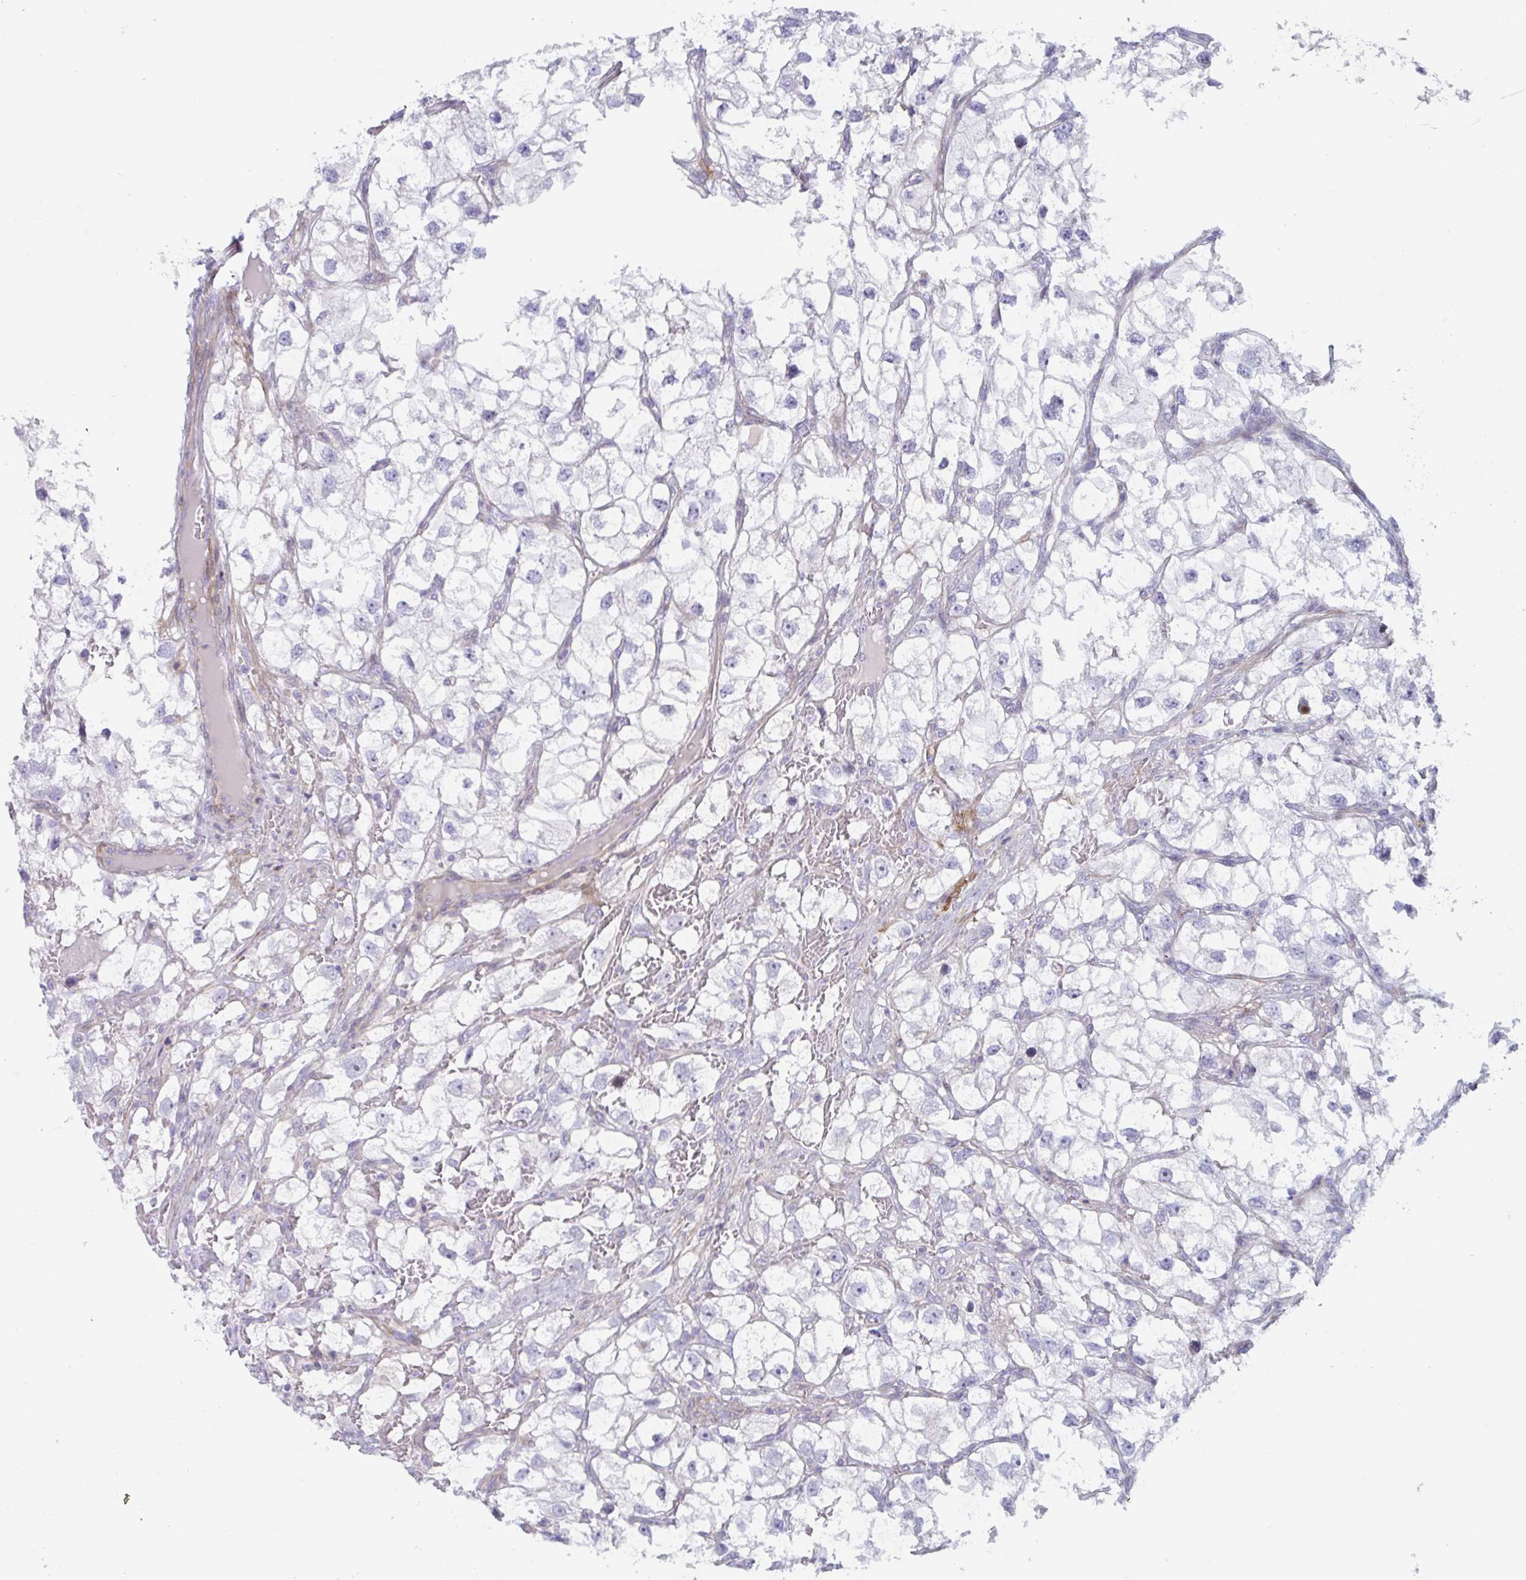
{"staining": {"intensity": "negative", "quantity": "none", "location": "none"}, "tissue": "renal cancer", "cell_type": "Tumor cells", "image_type": "cancer", "snomed": [{"axis": "morphology", "description": "Adenocarcinoma, NOS"}, {"axis": "topography", "description": "Kidney"}], "caption": "Tumor cells show no significant protein staining in renal cancer (adenocarcinoma). (DAB (3,3'-diaminobenzidine) immunohistochemistry, high magnification).", "gene": "OR5P3", "patient": {"sex": "male", "age": 59}}